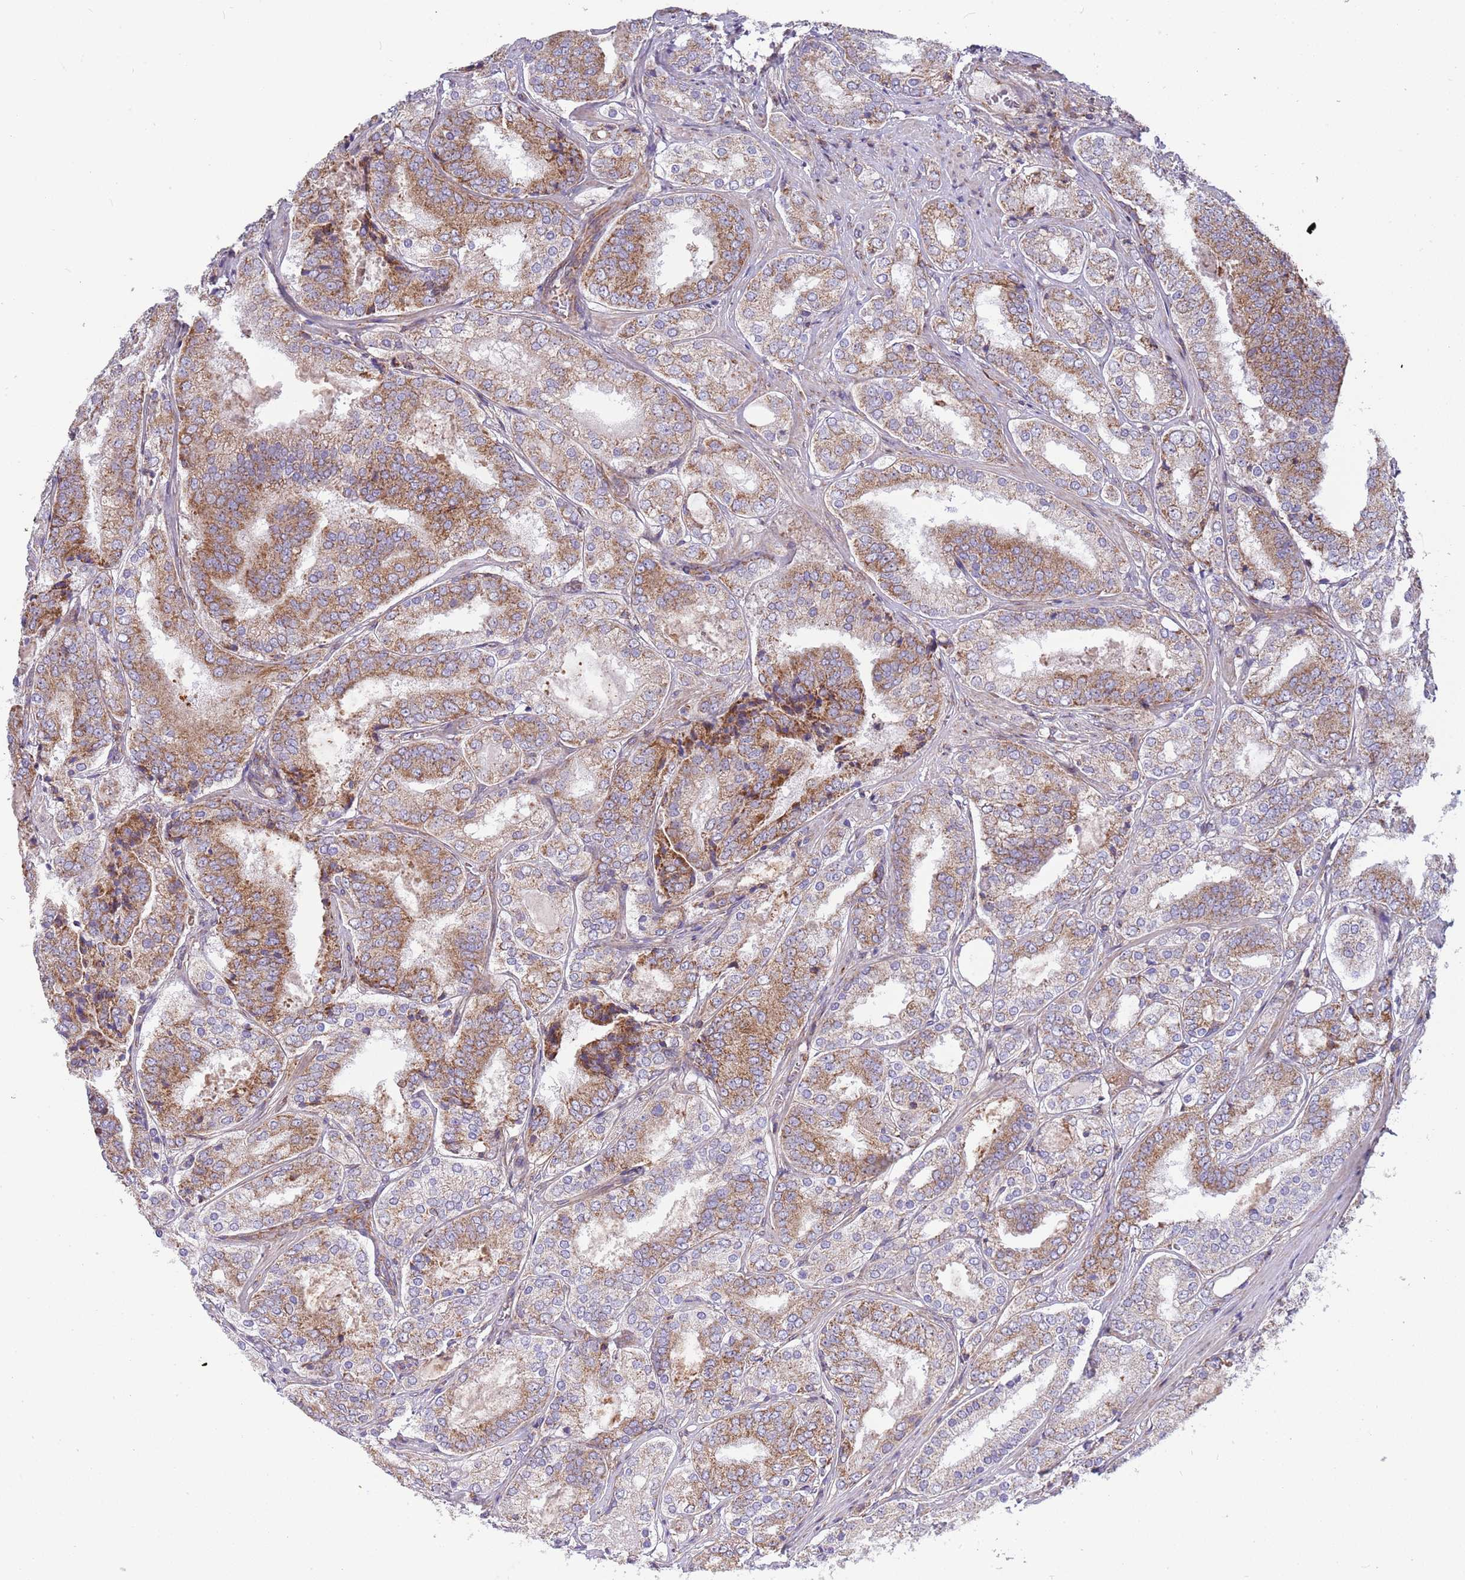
{"staining": {"intensity": "moderate", "quantity": ">75%", "location": "cytoplasmic/membranous"}, "tissue": "prostate cancer", "cell_type": "Tumor cells", "image_type": "cancer", "snomed": [{"axis": "morphology", "description": "Adenocarcinoma, High grade"}, {"axis": "topography", "description": "Prostate"}], "caption": "Protein staining by immunohistochemistry (IHC) exhibits moderate cytoplasmic/membranous staining in about >75% of tumor cells in prostate cancer. The protein of interest is stained brown, and the nuclei are stained in blue (DAB IHC with brightfield microscopy, high magnification).", "gene": "IRS4", "patient": {"sex": "male", "age": 63}}